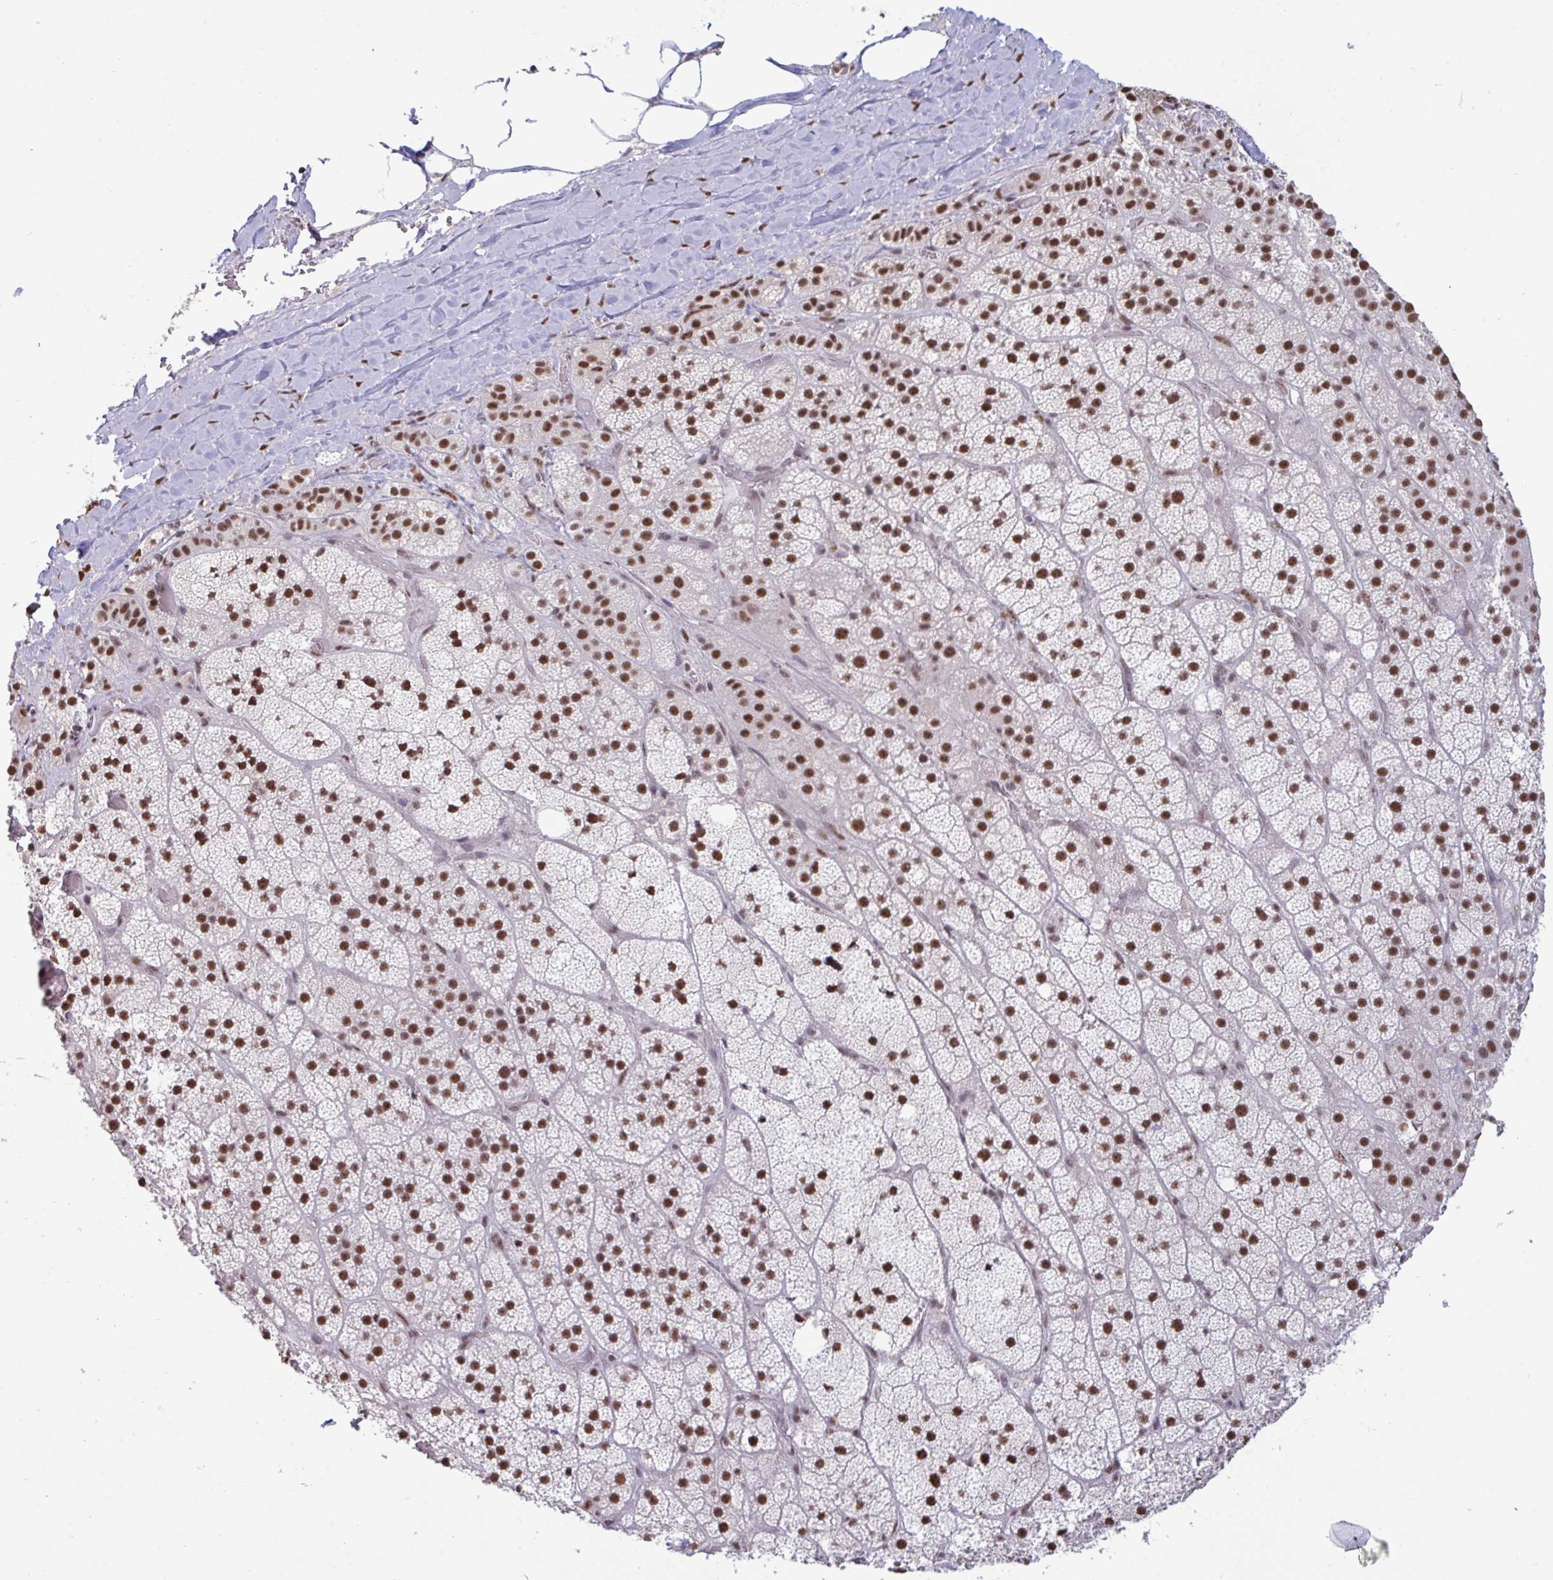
{"staining": {"intensity": "moderate", "quantity": ">75%", "location": "nuclear"}, "tissue": "adrenal gland", "cell_type": "Glandular cells", "image_type": "normal", "snomed": [{"axis": "morphology", "description": "Normal tissue, NOS"}, {"axis": "topography", "description": "Adrenal gland"}], "caption": "Immunohistochemical staining of benign human adrenal gland displays moderate nuclear protein staining in about >75% of glandular cells.", "gene": "PUF60", "patient": {"sex": "male", "age": 57}}